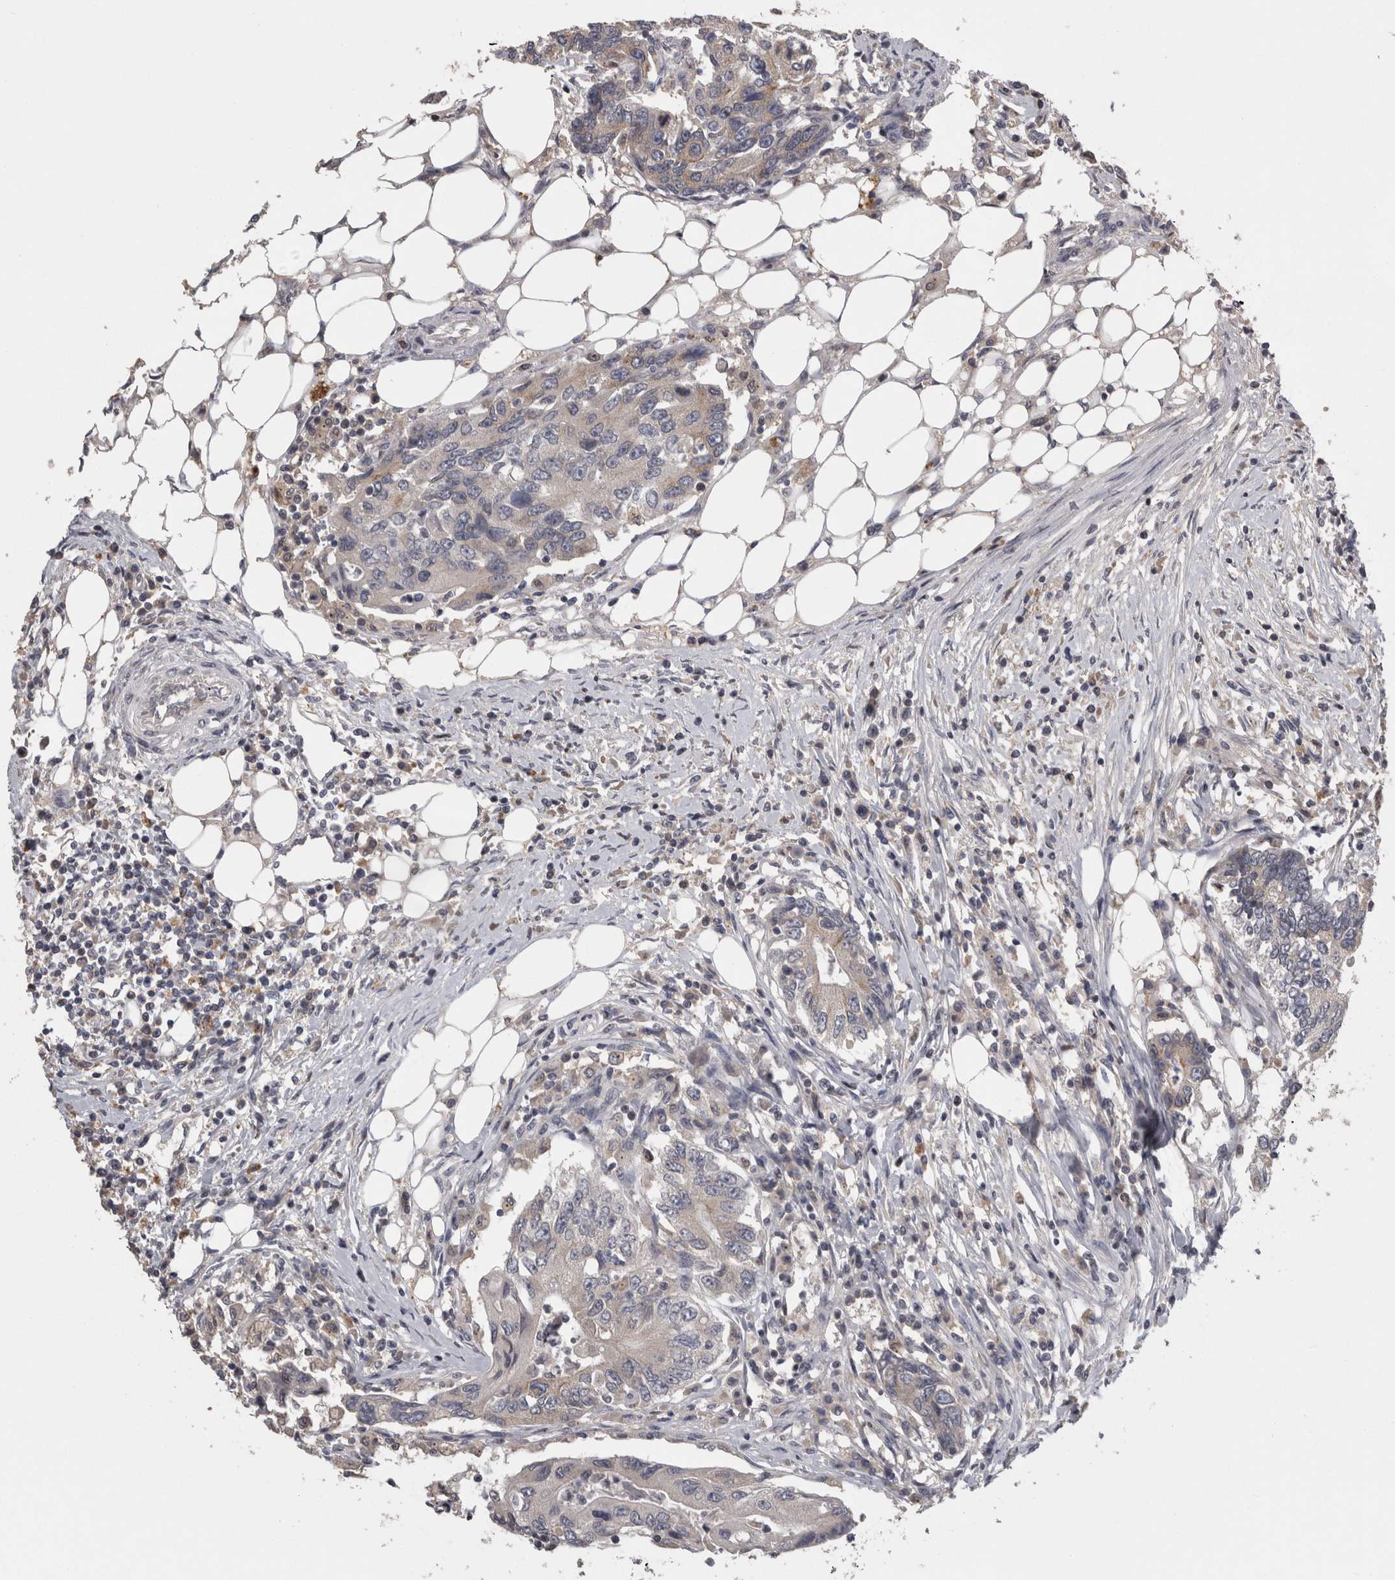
{"staining": {"intensity": "negative", "quantity": "none", "location": "none"}, "tissue": "colorectal cancer", "cell_type": "Tumor cells", "image_type": "cancer", "snomed": [{"axis": "morphology", "description": "Adenocarcinoma, NOS"}, {"axis": "topography", "description": "Colon"}], "caption": "Tumor cells show no significant protein positivity in colorectal cancer.", "gene": "PCM1", "patient": {"sex": "female", "age": 77}}